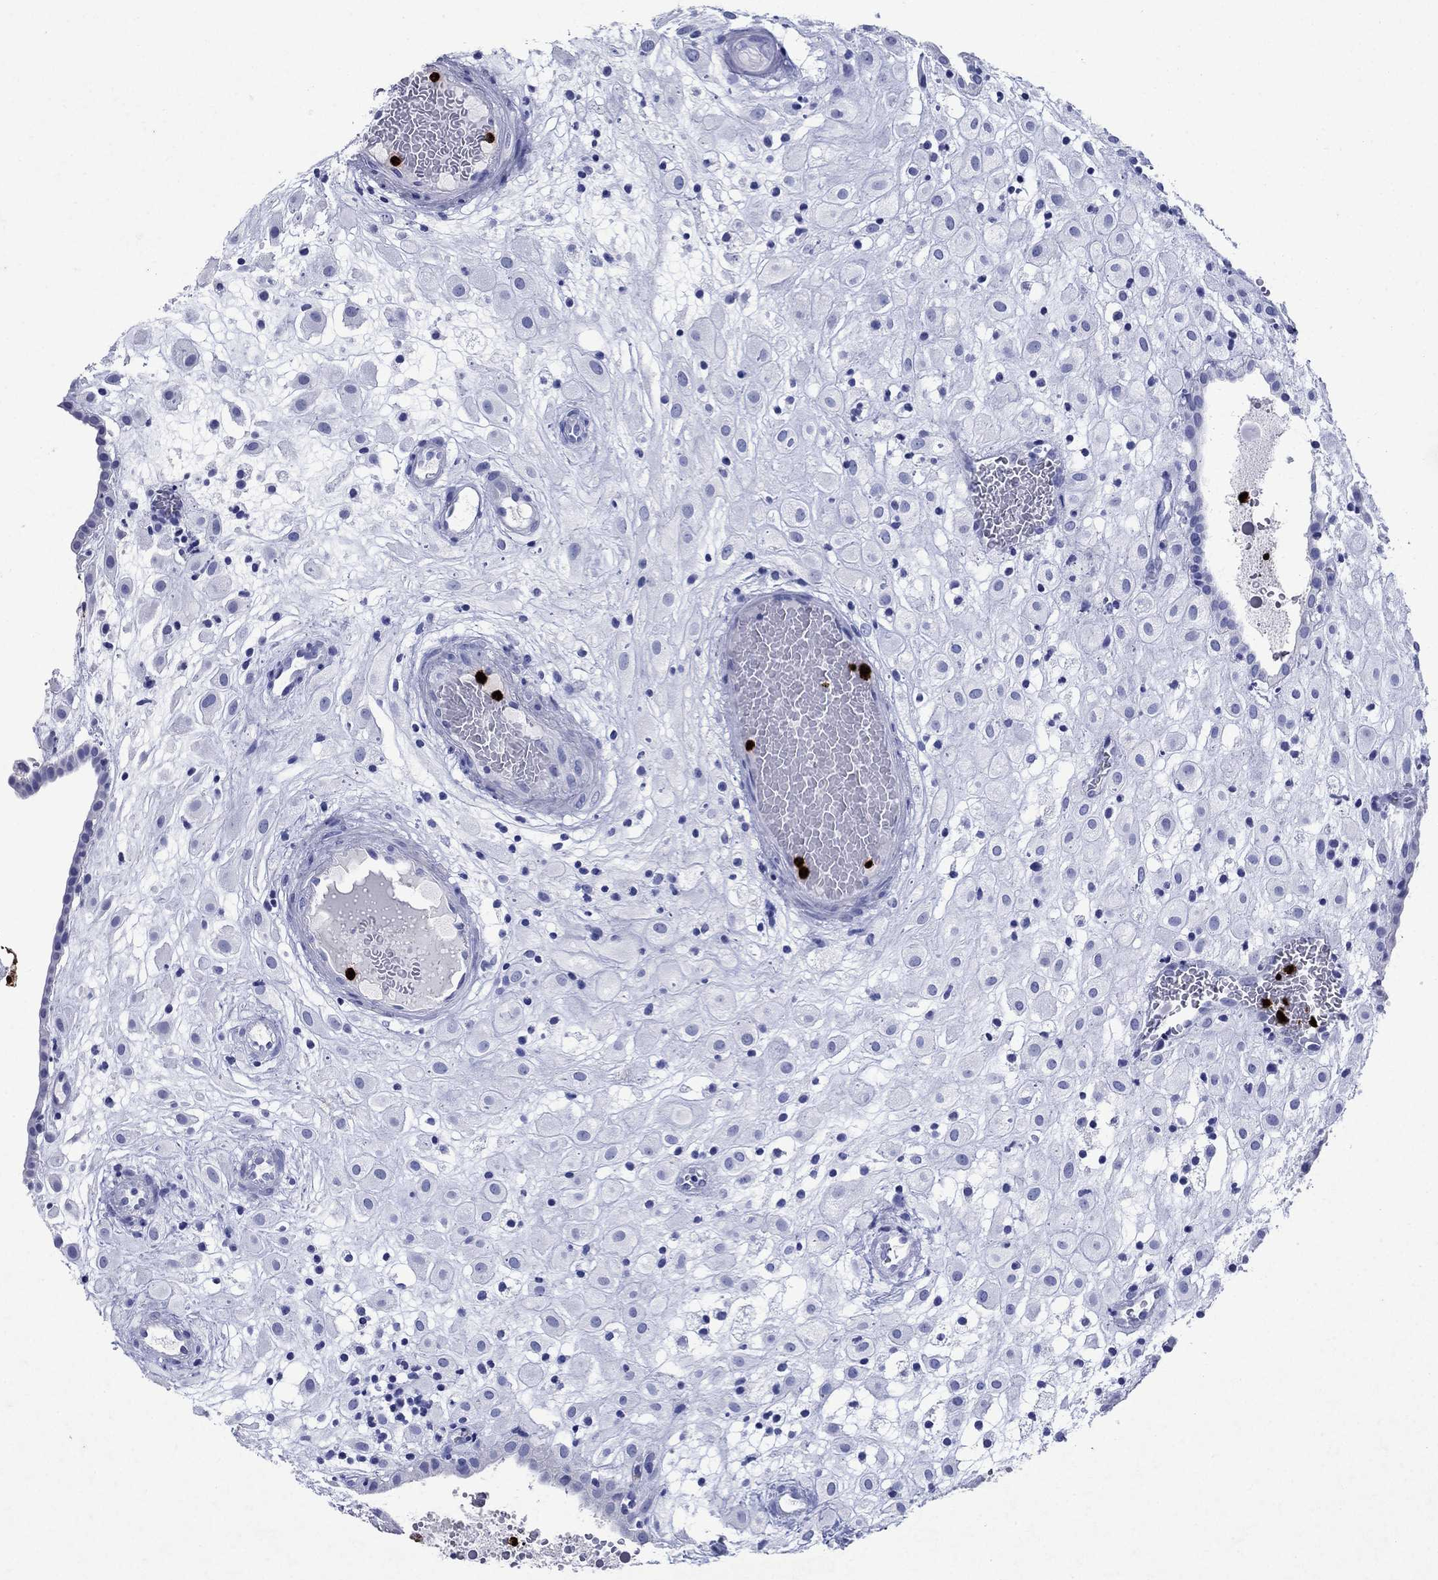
{"staining": {"intensity": "negative", "quantity": "none", "location": "none"}, "tissue": "placenta", "cell_type": "Decidual cells", "image_type": "normal", "snomed": [{"axis": "morphology", "description": "Normal tissue, NOS"}, {"axis": "topography", "description": "Placenta"}], "caption": "Image shows no significant protein positivity in decidual cells of benign placenta.", "gene": "AZU1", "patient": {"sex": "female", "age": 24}}